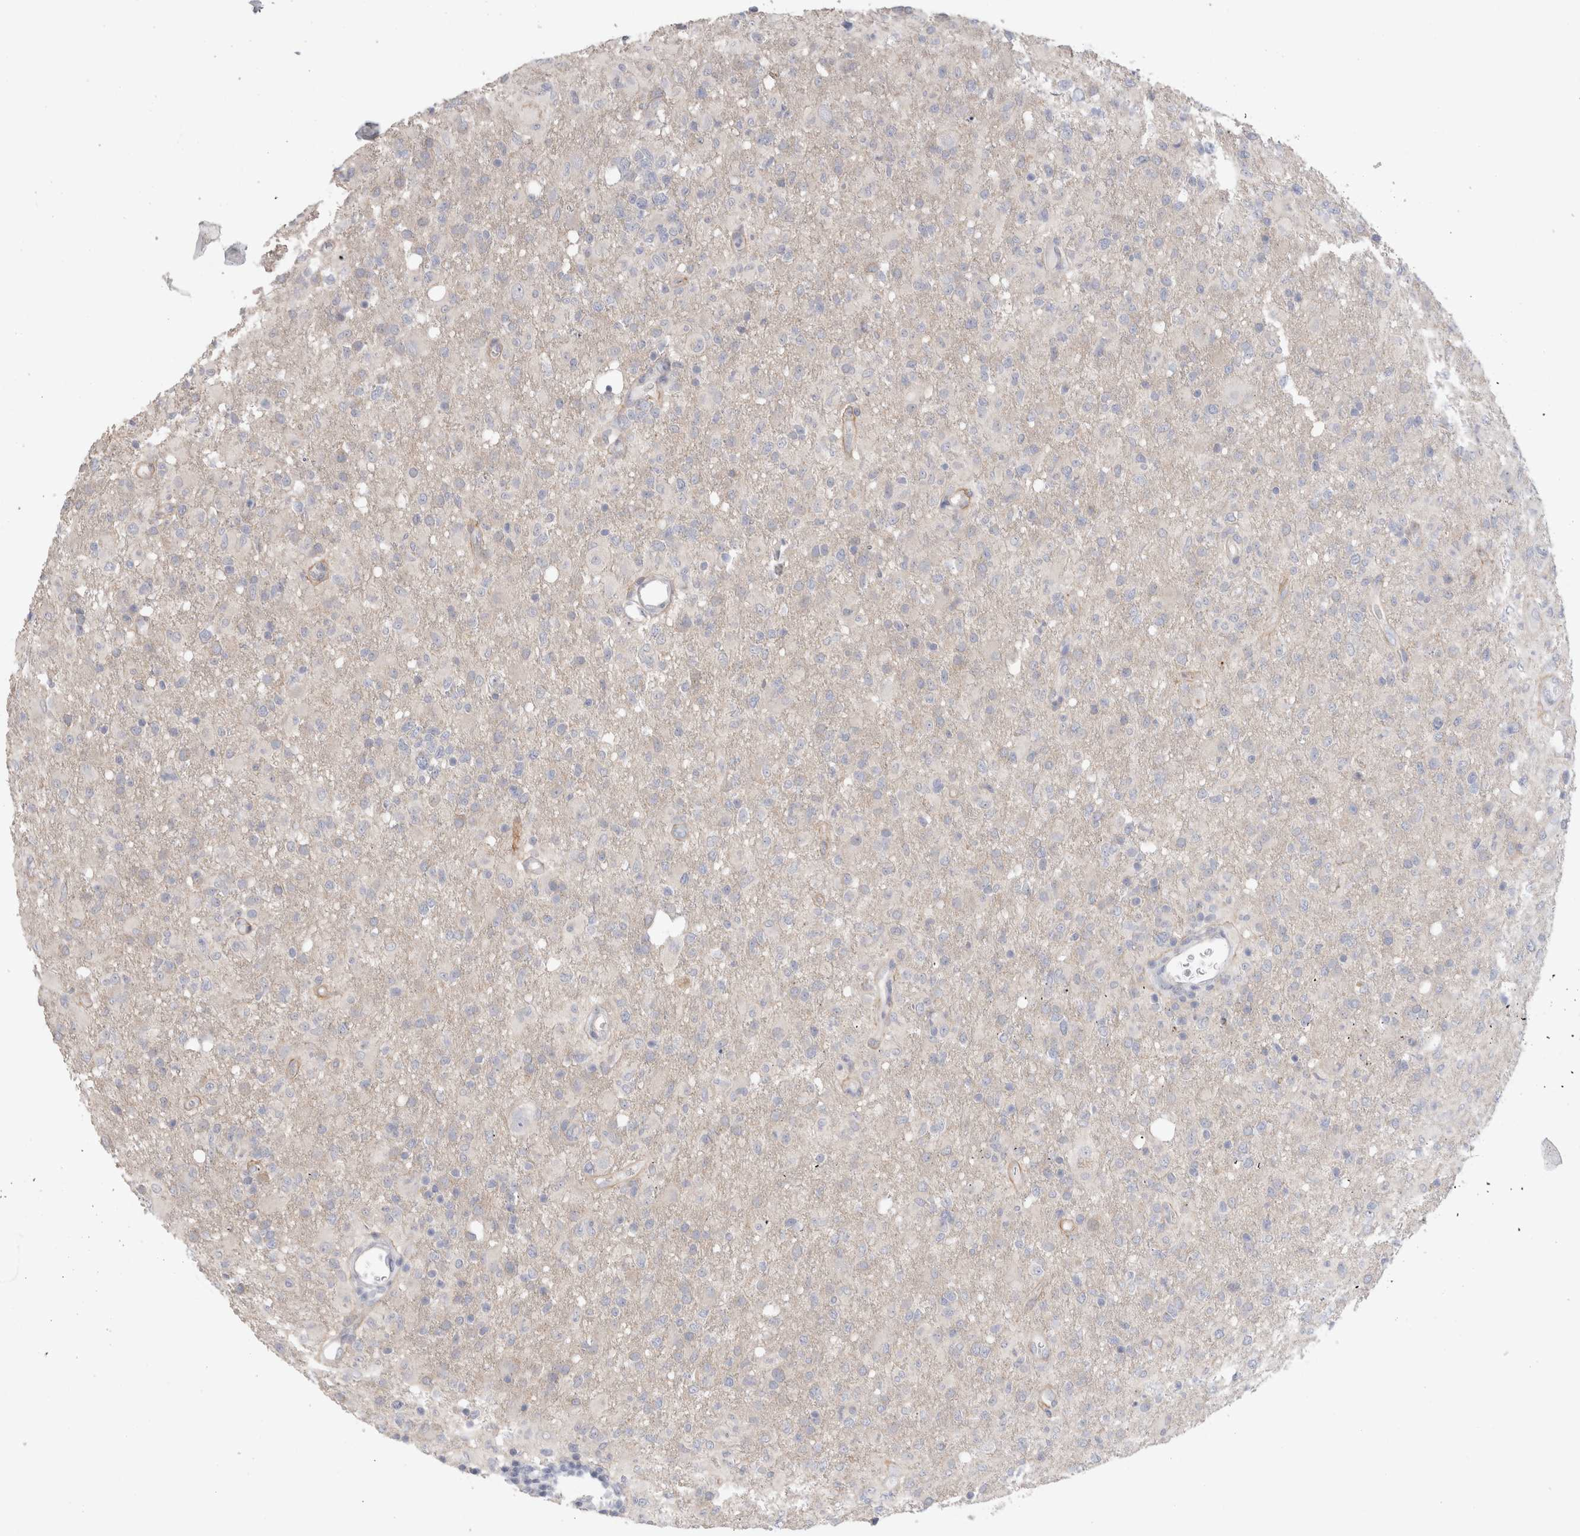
{"staining": {"intensity": "negative", "quantity": "none", "location": "none"}, "tissue": "glioma", "cell_type": "Tumor cells", "image_type": "cancer", "snomed": [{"axis": "morphology", "description": "Glioma, malignant, High grade"}, {"axis": "topography", "description": "Brain"}], "caption": "DAB (3,3'-diaminobenzidine) immunohistochemical staining of human malignant glioma (high-grade) shows no significant expression in tumor cells.", "gene": "DMD", "patient": {"sex": "female", "age": 57}}